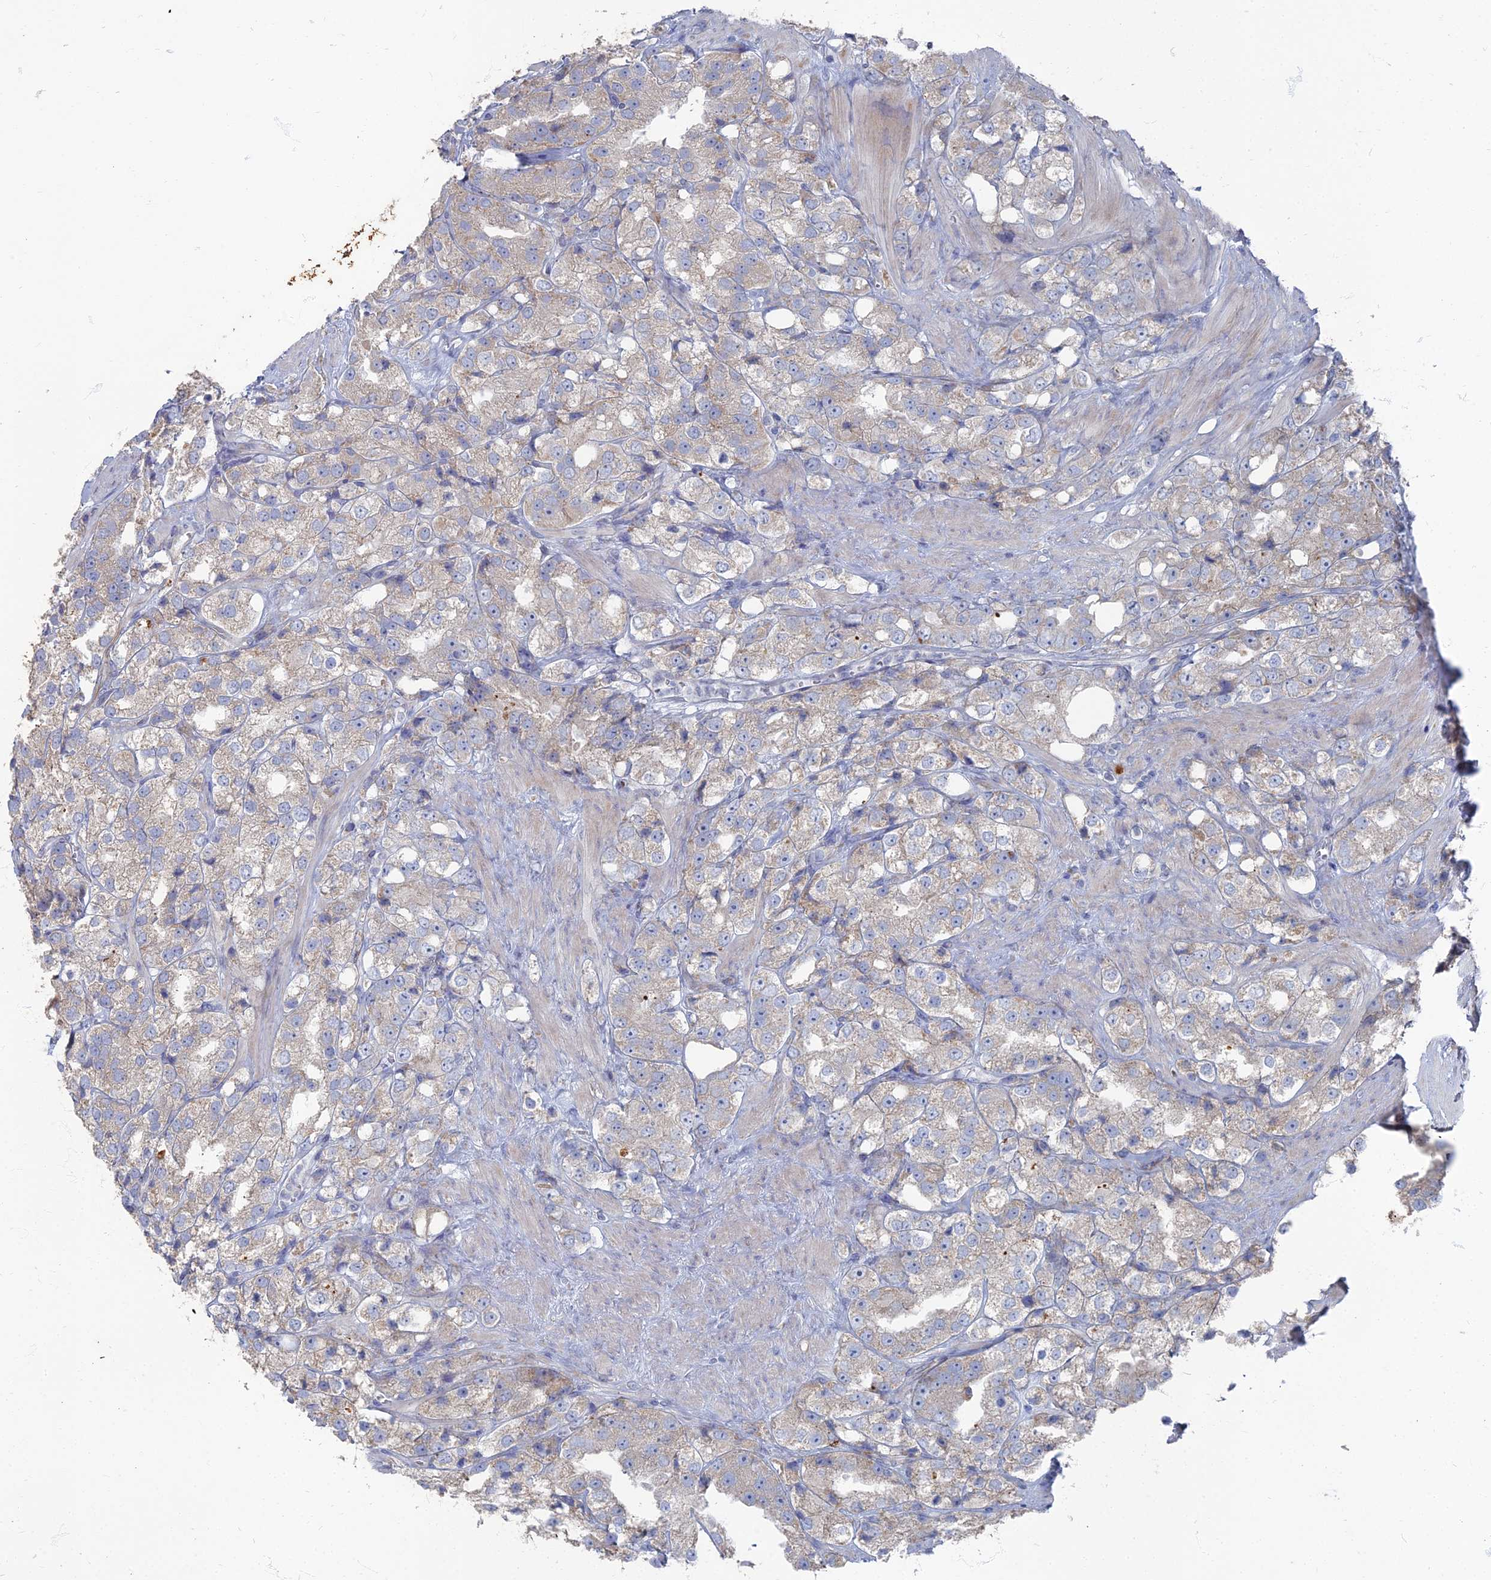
{"staining": {"intensity": "weak", "quantity": "<25%", "location": "cytoplasmic/membranous"}, "tissue": "prostate cancer", "cell_type": "Tumor cells", "image_type": "cancer", "snomed": [{"axis": "morphology", "description": "Adenocarcinoma, NOS"}, {"axis": "topography", "description": "Prostate"}], "caption": "An image of human prostate adenocarcinoma is negative for staining in tumor cells.", "gene": "TMEM128", "patient": {"sex": "male", "age": 79}}